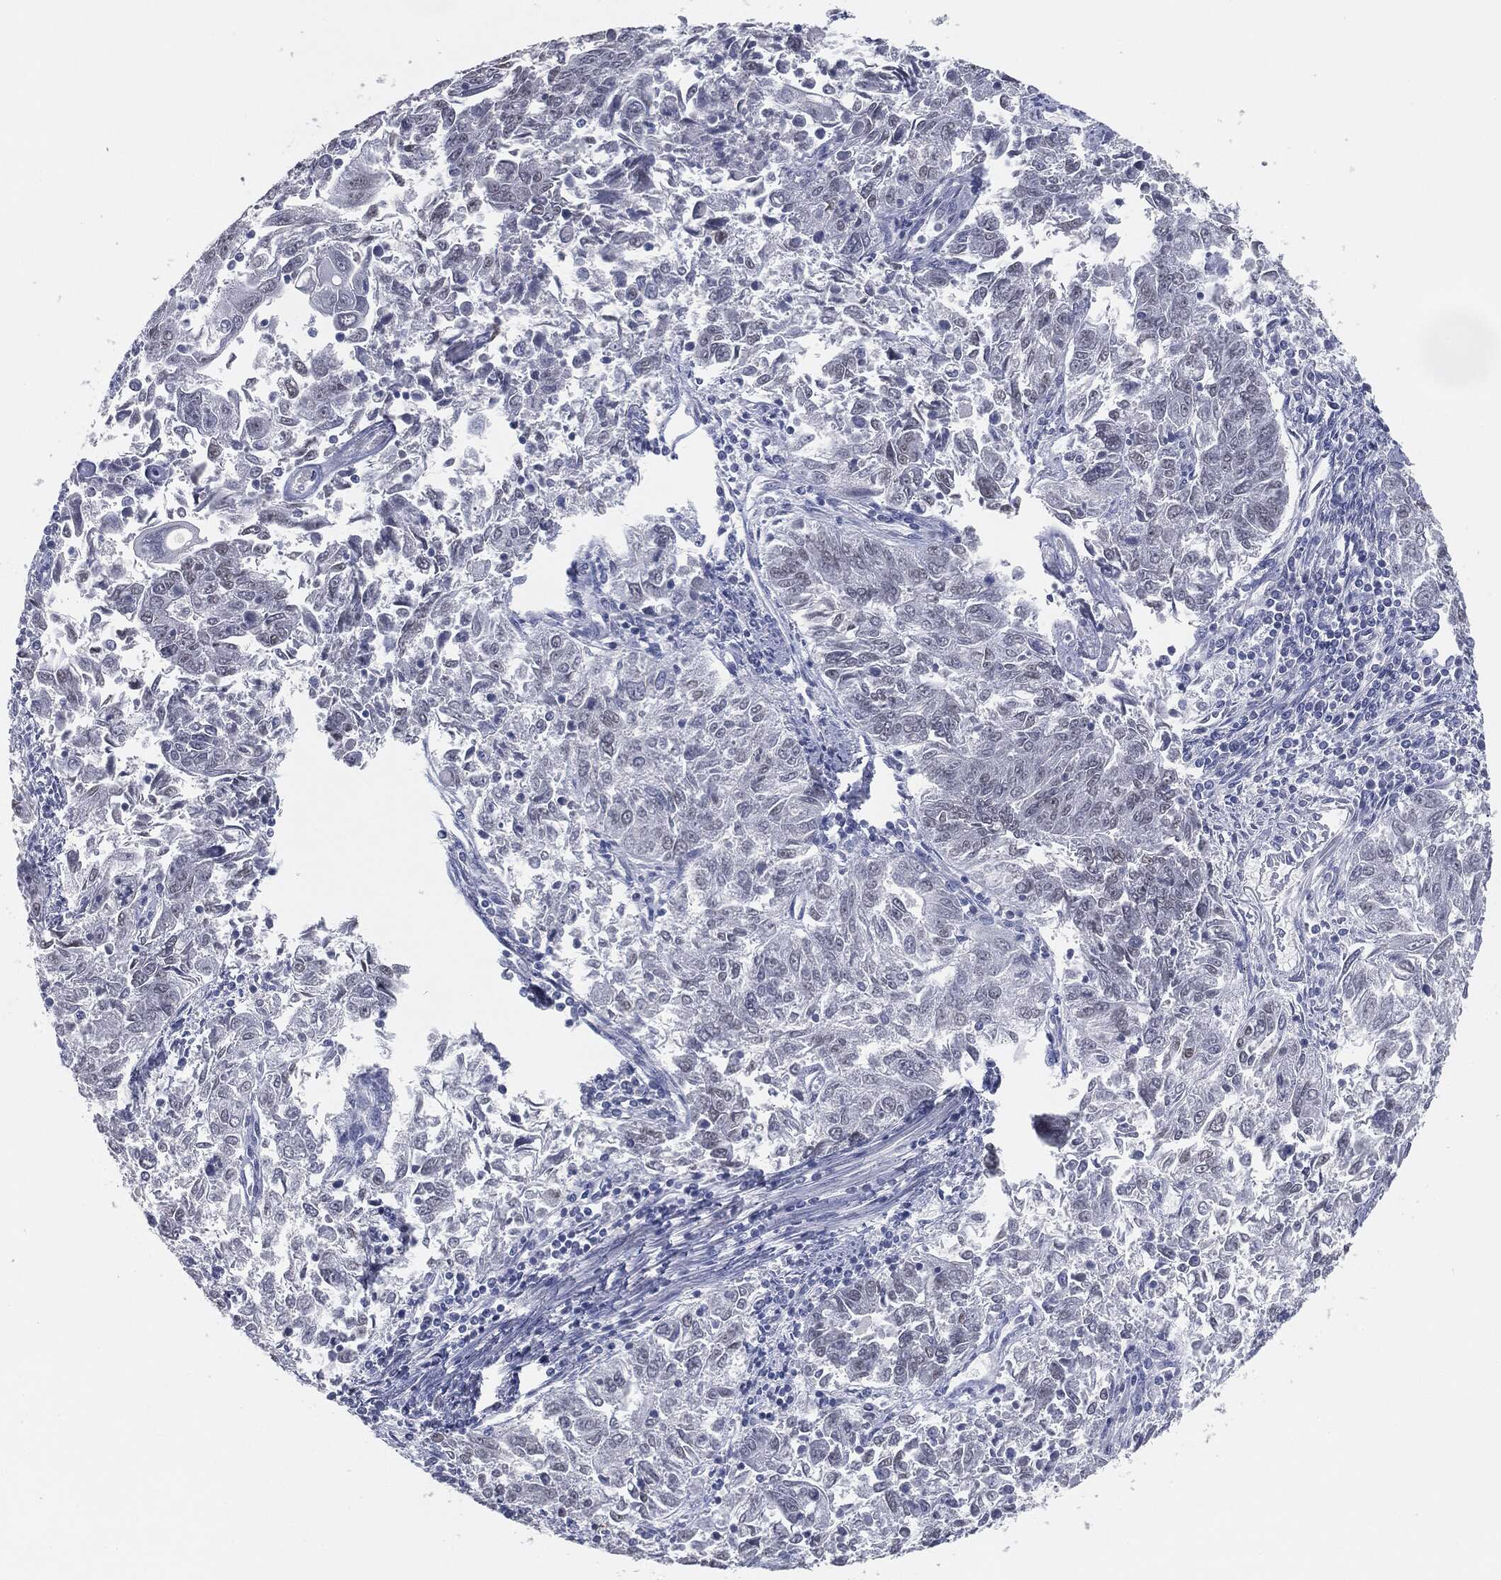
{"staining": {"intensity": "negative", "quantity": "none", "location": "none"}, "tissue": "endometrial cancer", "cell_type": "Tumor cells", "image_type": "cancer", "snomed": [{"axis": "morphology", "description": "Adenocarcinoma, NOS"}, {"axis": "topography", "description": "Endometrium"}], "caption": "Endometrial cancer was stained to show a protein in brown. There is no significant expression in tumor cells.", "gene": "PRAME", "patient": {"sex": "female", "age": 42}}